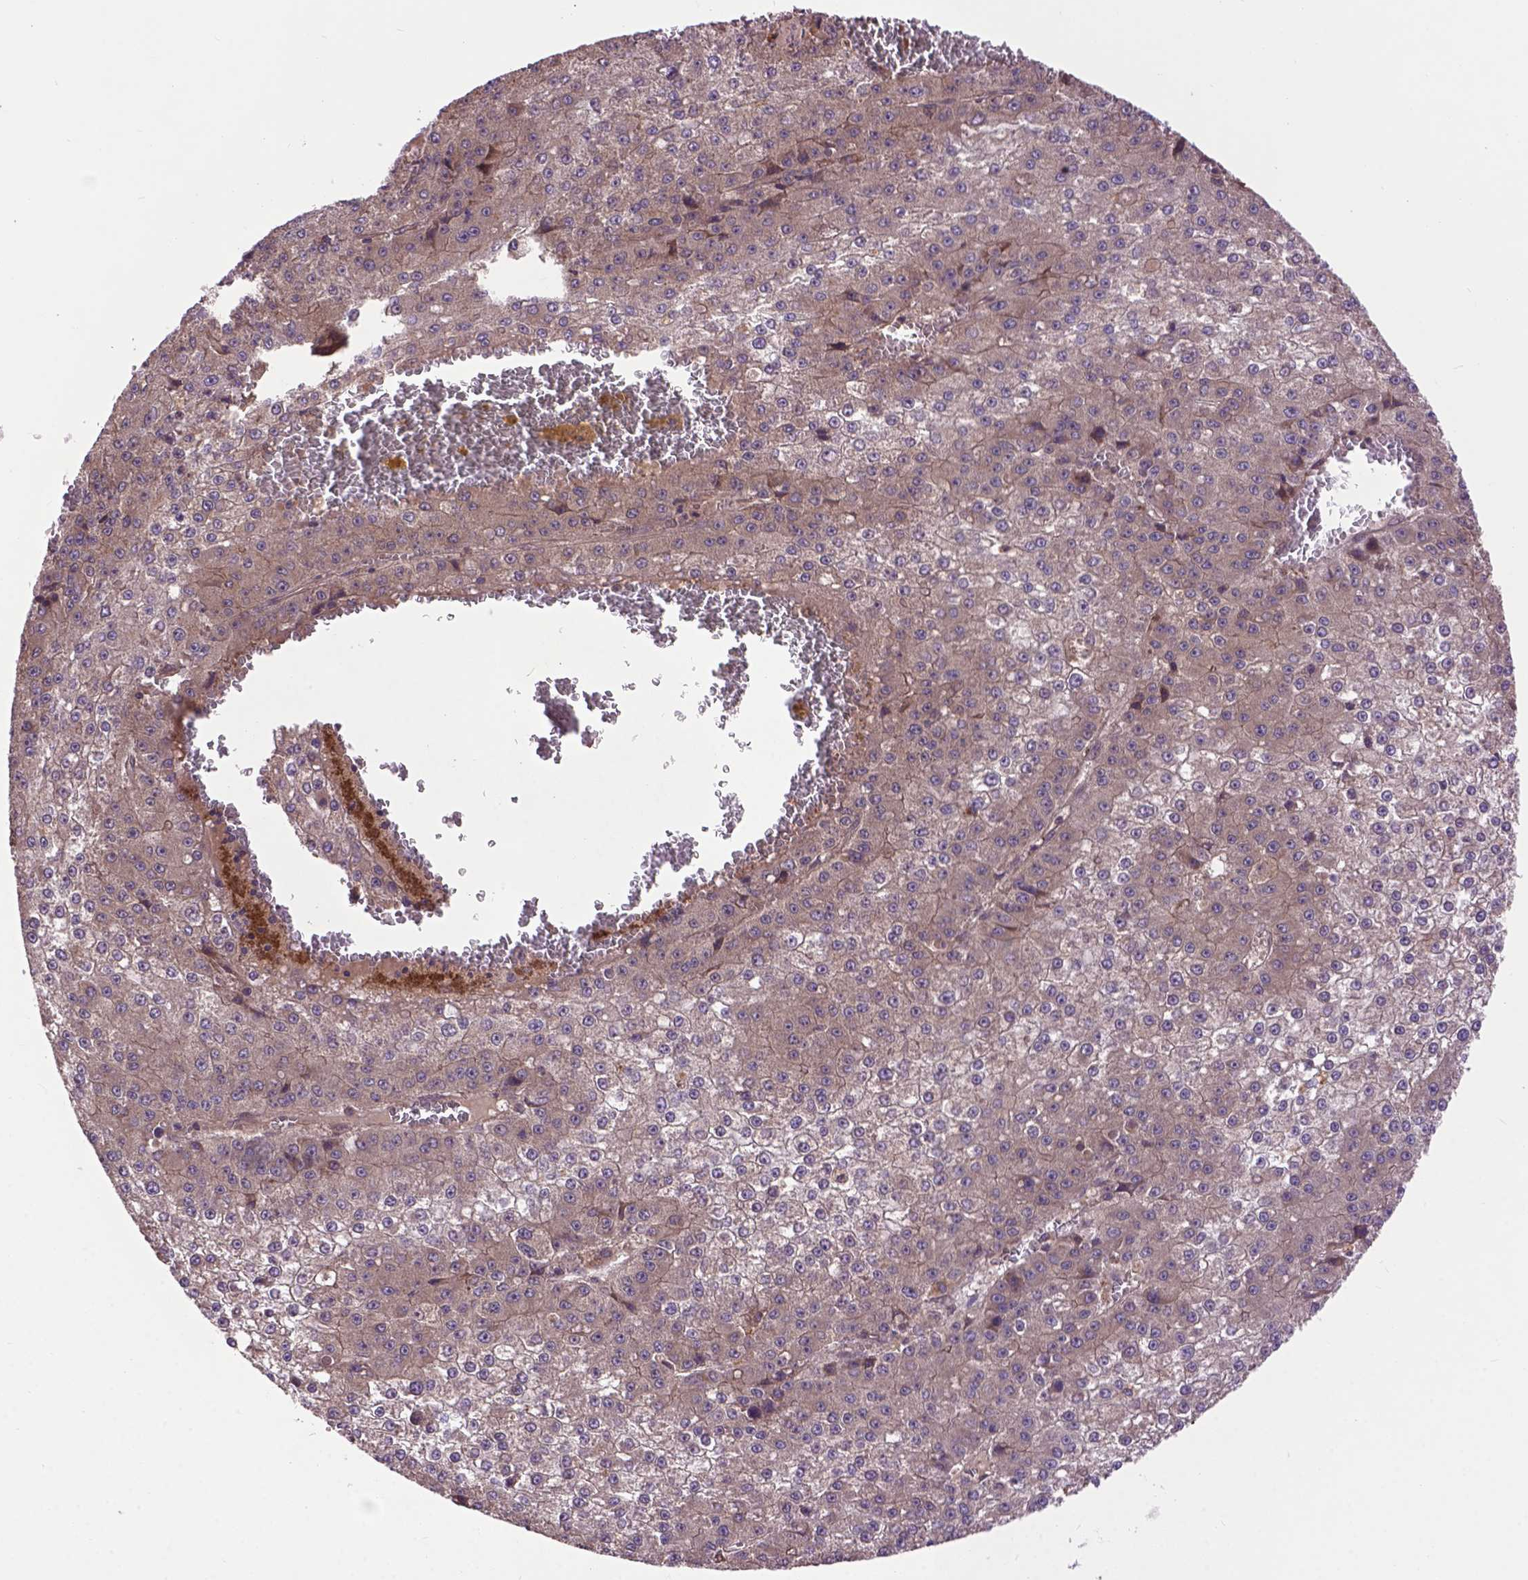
{"staining": {"intensity": "weak", "quantity": ">75%", "location": "cytoplasmic/membranous"}, "tissue": "liver cancer", "cell_type": "Tumor cells", "image_type": "cancer", "snomed": [{"axis": "morphology", "description": "Carcinoma, Hepatocellular, NOS"}, {"axis": "topography", "description": "Liver"}], "caption": "Immunohistochemistry of hepatocellular carcinoma (liver) exhibits low levels of weak cytoplasmic/membranous expression in approximately >75% of tumor cells. The staining is performed using DAB (3,3'-diaminobenzidine) brown chromogen to label protein expression. The nuclei are counter-stained blue using hematoxylin.", "gene": "ZNF616", "patient": {"sex": "female", "age": 73}}